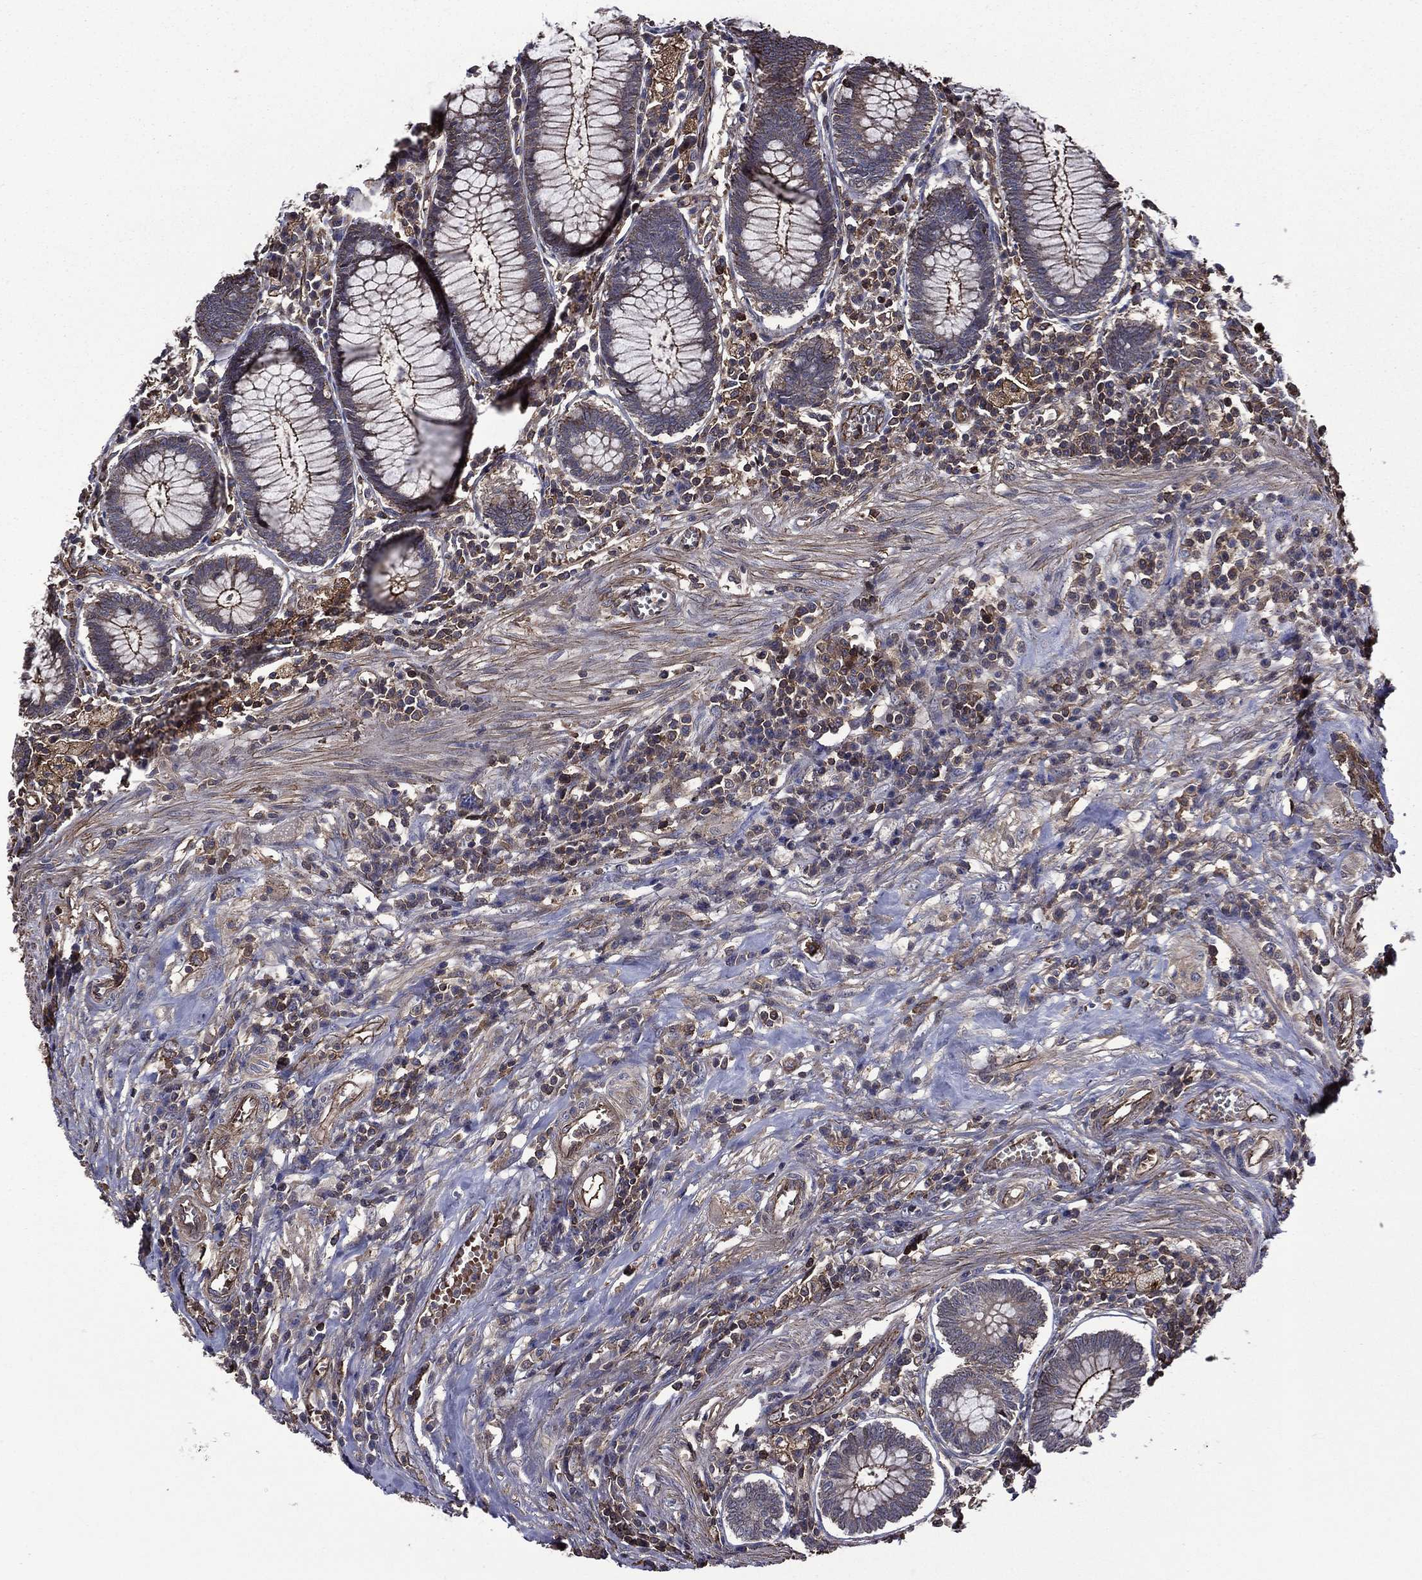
{"staining": {"intensity": "strong", "quantity": "25%-75%", "location": "cytoplasmic/membranous"}, "tissue": "colon", "cell_type": "Endothelial cells", "image_type": "normal", "snomed": [{"axis": "morphology", "description": "Normal tissue, NOS"}, {"axis": "topography", "description": "Colon"}], "caption": "A histopathology image of human colon stained for a protein exhibits strong cytoplasmic/membranous brown staining in endothelial cells.", "gene": "PLPP3", "patient": {"sex": "male", "age": 65}}